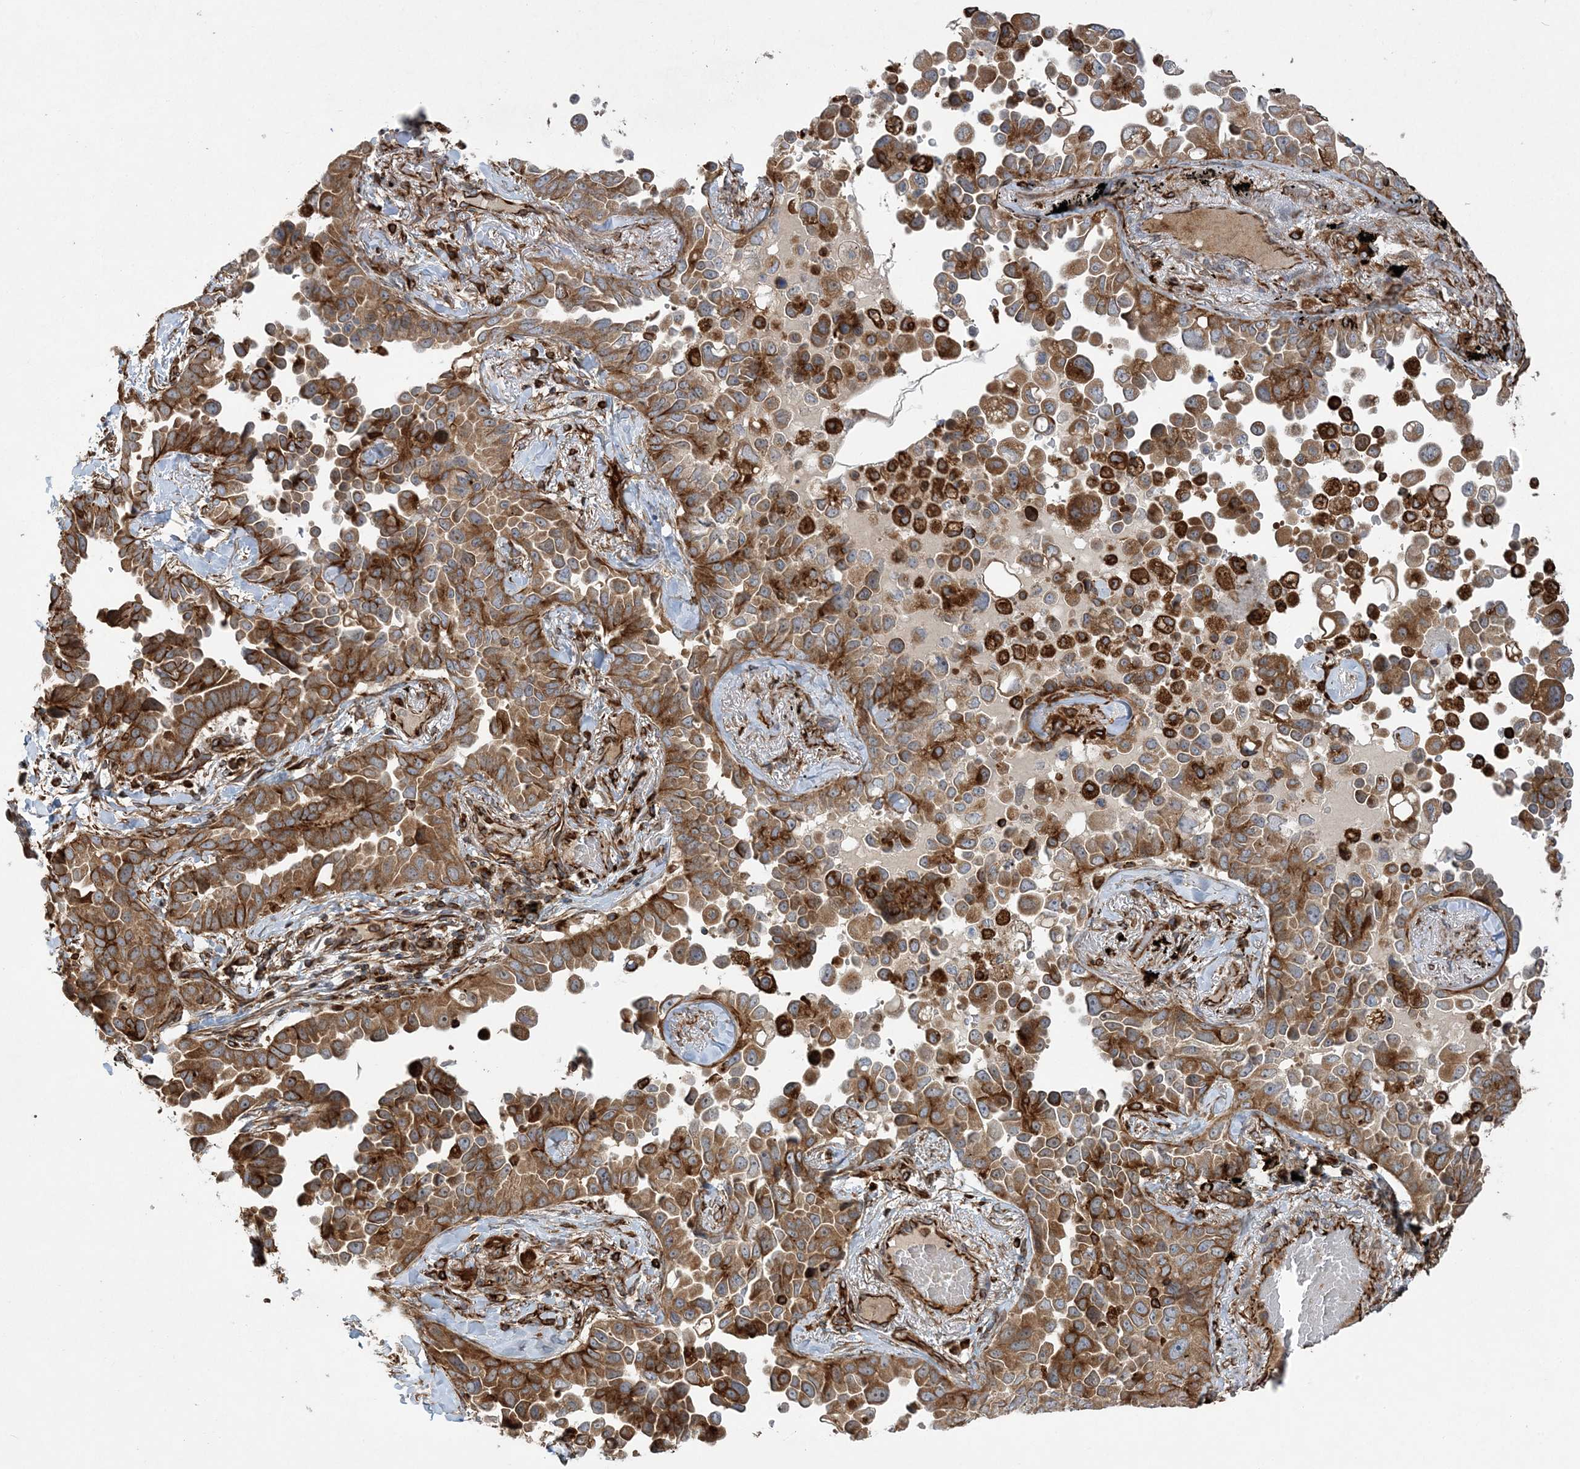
{"staining": {"intensity": "moderate", "quantity": ">75%", "location": "cytoplasmic/membranous"}, "tissue": "lung cancer", "cell_type": "Tumor cells", "image_type": "cancer", "snomed": [{"axis": "morphology", "description": "Adenocarcinoma, NOS"}, {"axis": "topography", "description": "Lung"}], "caption": "Immunohistochemistry photomicrograph of neoplastic tissue: human adenocarcinoma (lung) stained using IHC reveals medium levels of moderate protein expression localized specifically in the cytoplasmic/membranous of tumor cells, appearing as a cytoplasmic/membranous brown color.", "gene": "FAM114A2", "patient": {"sex": "female", "age": 67}}